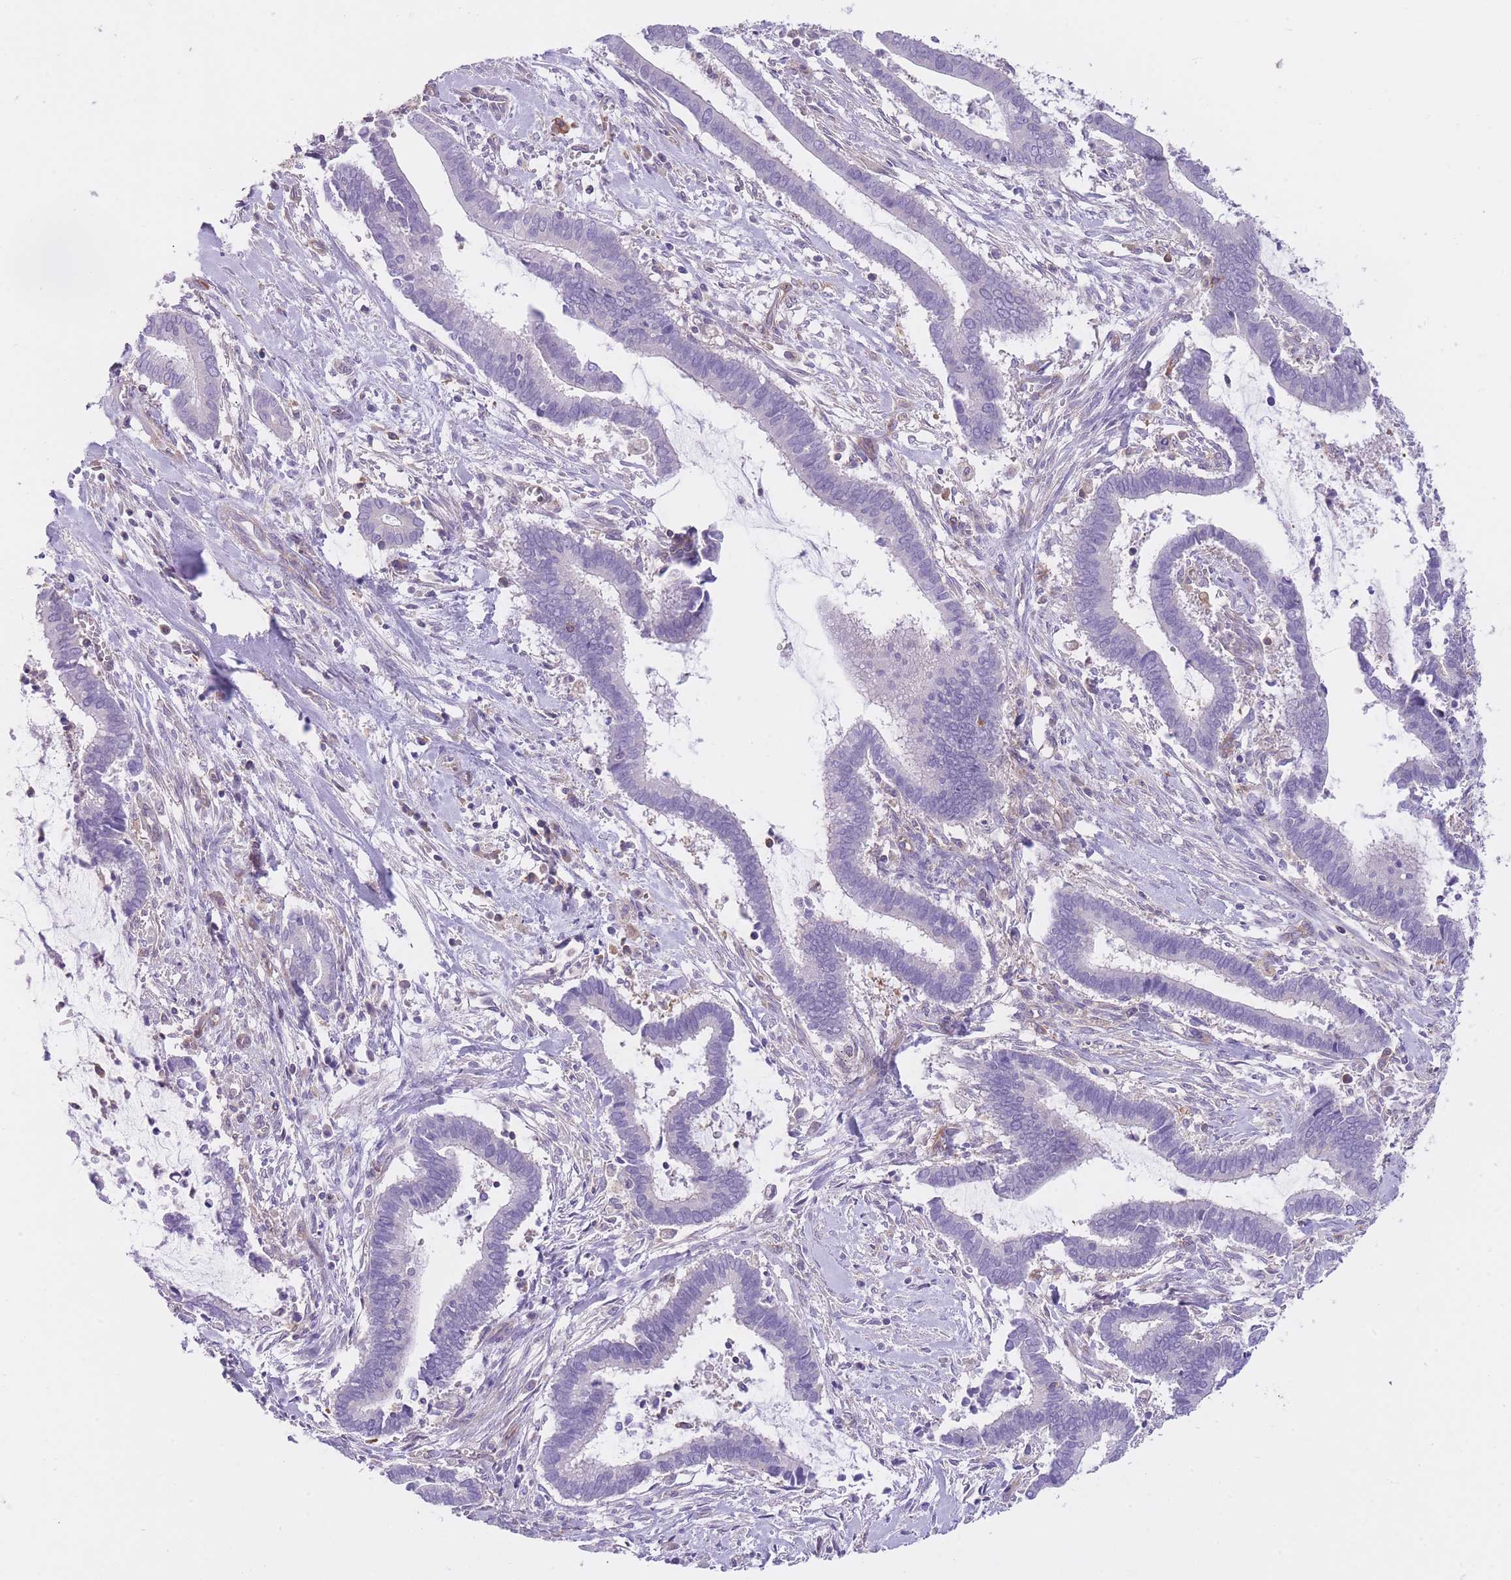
{"staining": {"intensity": "negative", "quantity": "none", "location": "none"}, "tissue": "cervical cancer", "cell_type": "Tumor cells", "image_type": "cancer", "snomed": [{"axis": "morphology", "description": "Adenocarcinoma, NOS"}, {"axis": "topography", "description": "Cervix"}], "caption": "The photomicrograph demonstrates no staining of tumor cells in cervical adenocarcinoma. (DAB (3,3'-diaminobenzidine) IHC, high magnification).", "gene": "PRKAR1A", "patient": {"sex": "female", "age": 44}}